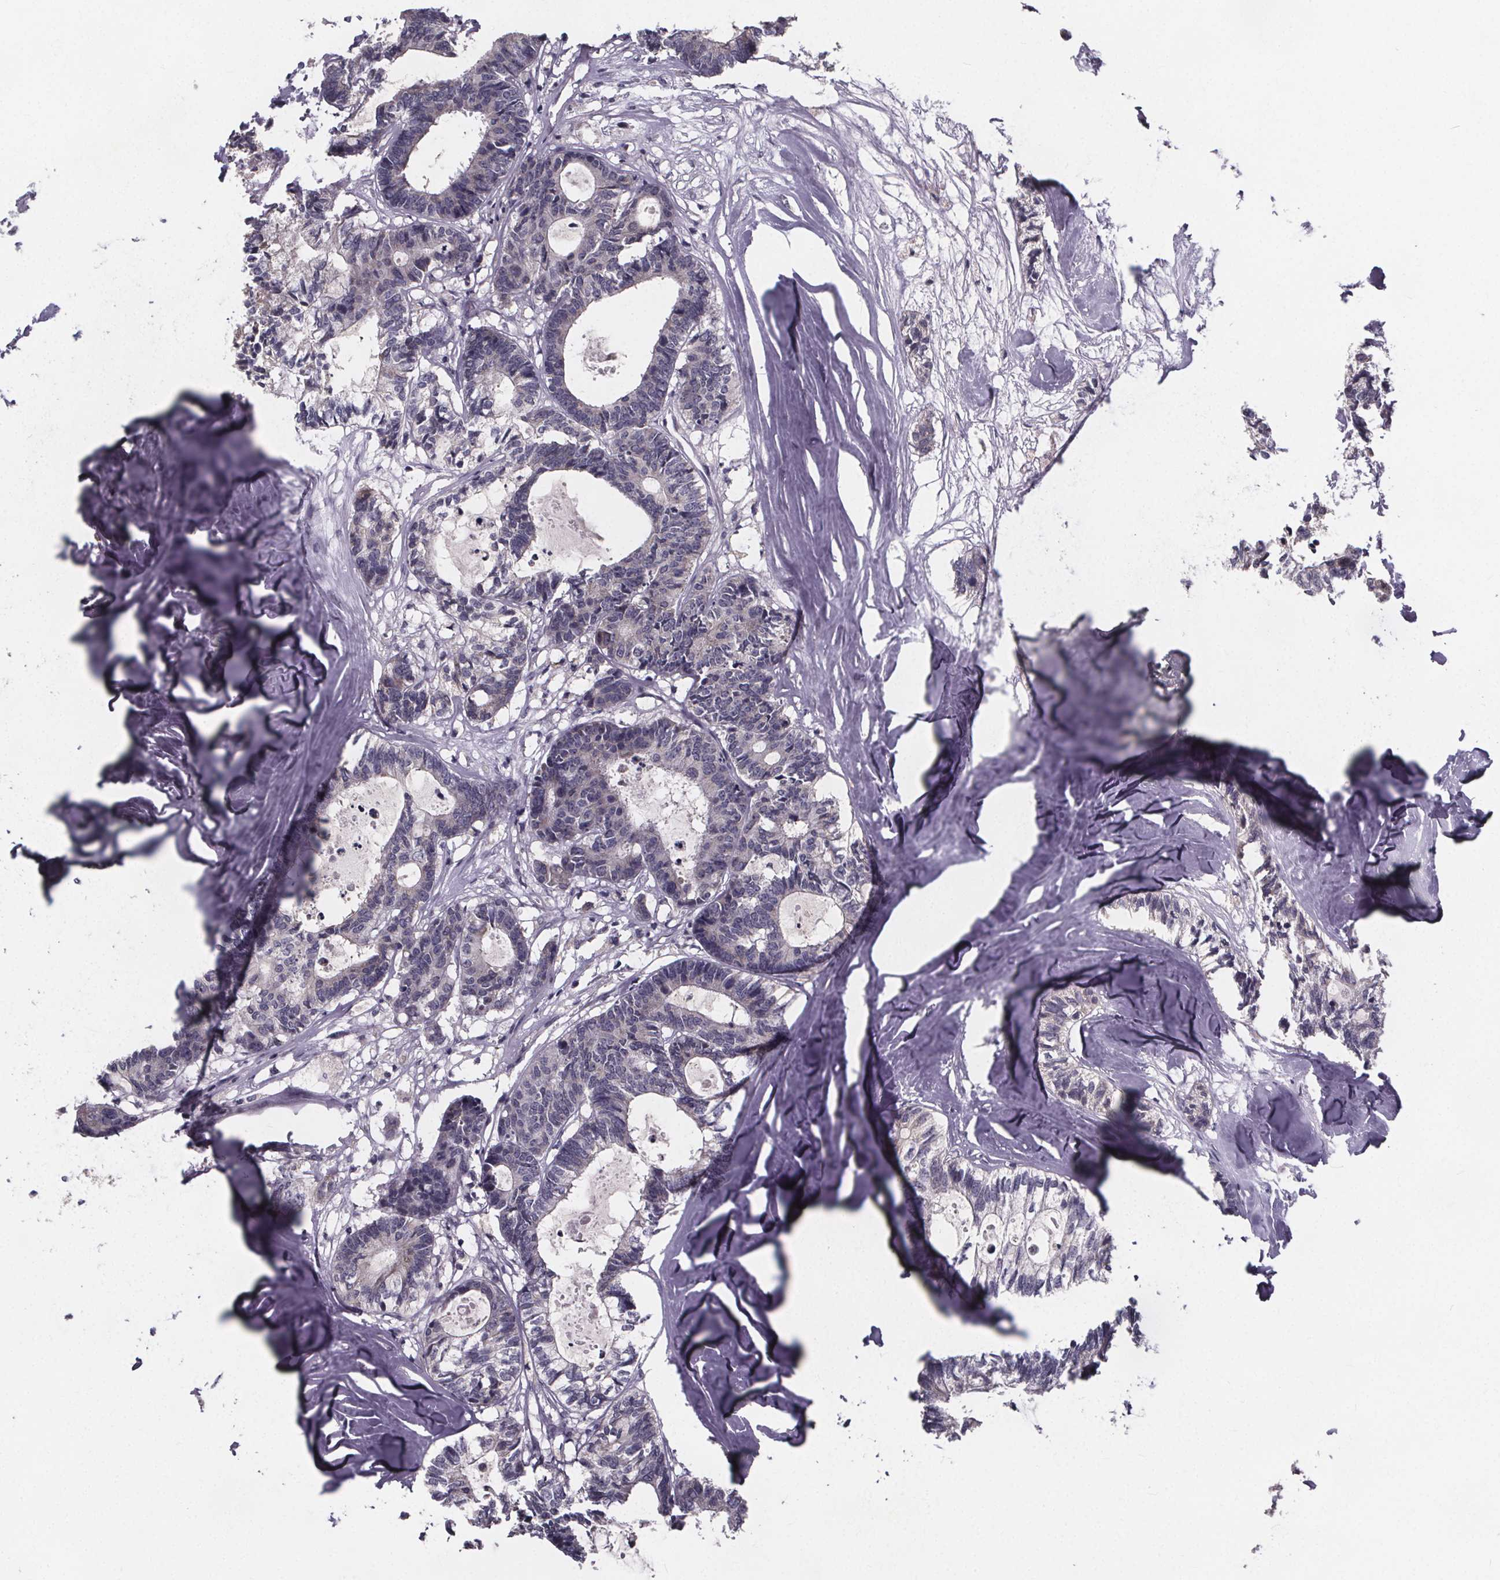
{"staining": {"intensity": "negative", "quantity": "none", "location": "none"}, "tissue": "colorectal cancer", "cell_type": "Tumor cells", "image_type": "cancer", "snomed": [{"axis": "morphology", "description": "Adenocarcinoma, NOS"}, {"axis": "topography", "description": "Colon"}, {"axis": "topography", "description": "Rectum"}], "caption": "High power microscopy image of an immunohistochemistry image of colorectal cancer, revealing no significant staining in tumor cells.", "gene": "FAM181B", "patient": {"sex": "male", "age": 57}}